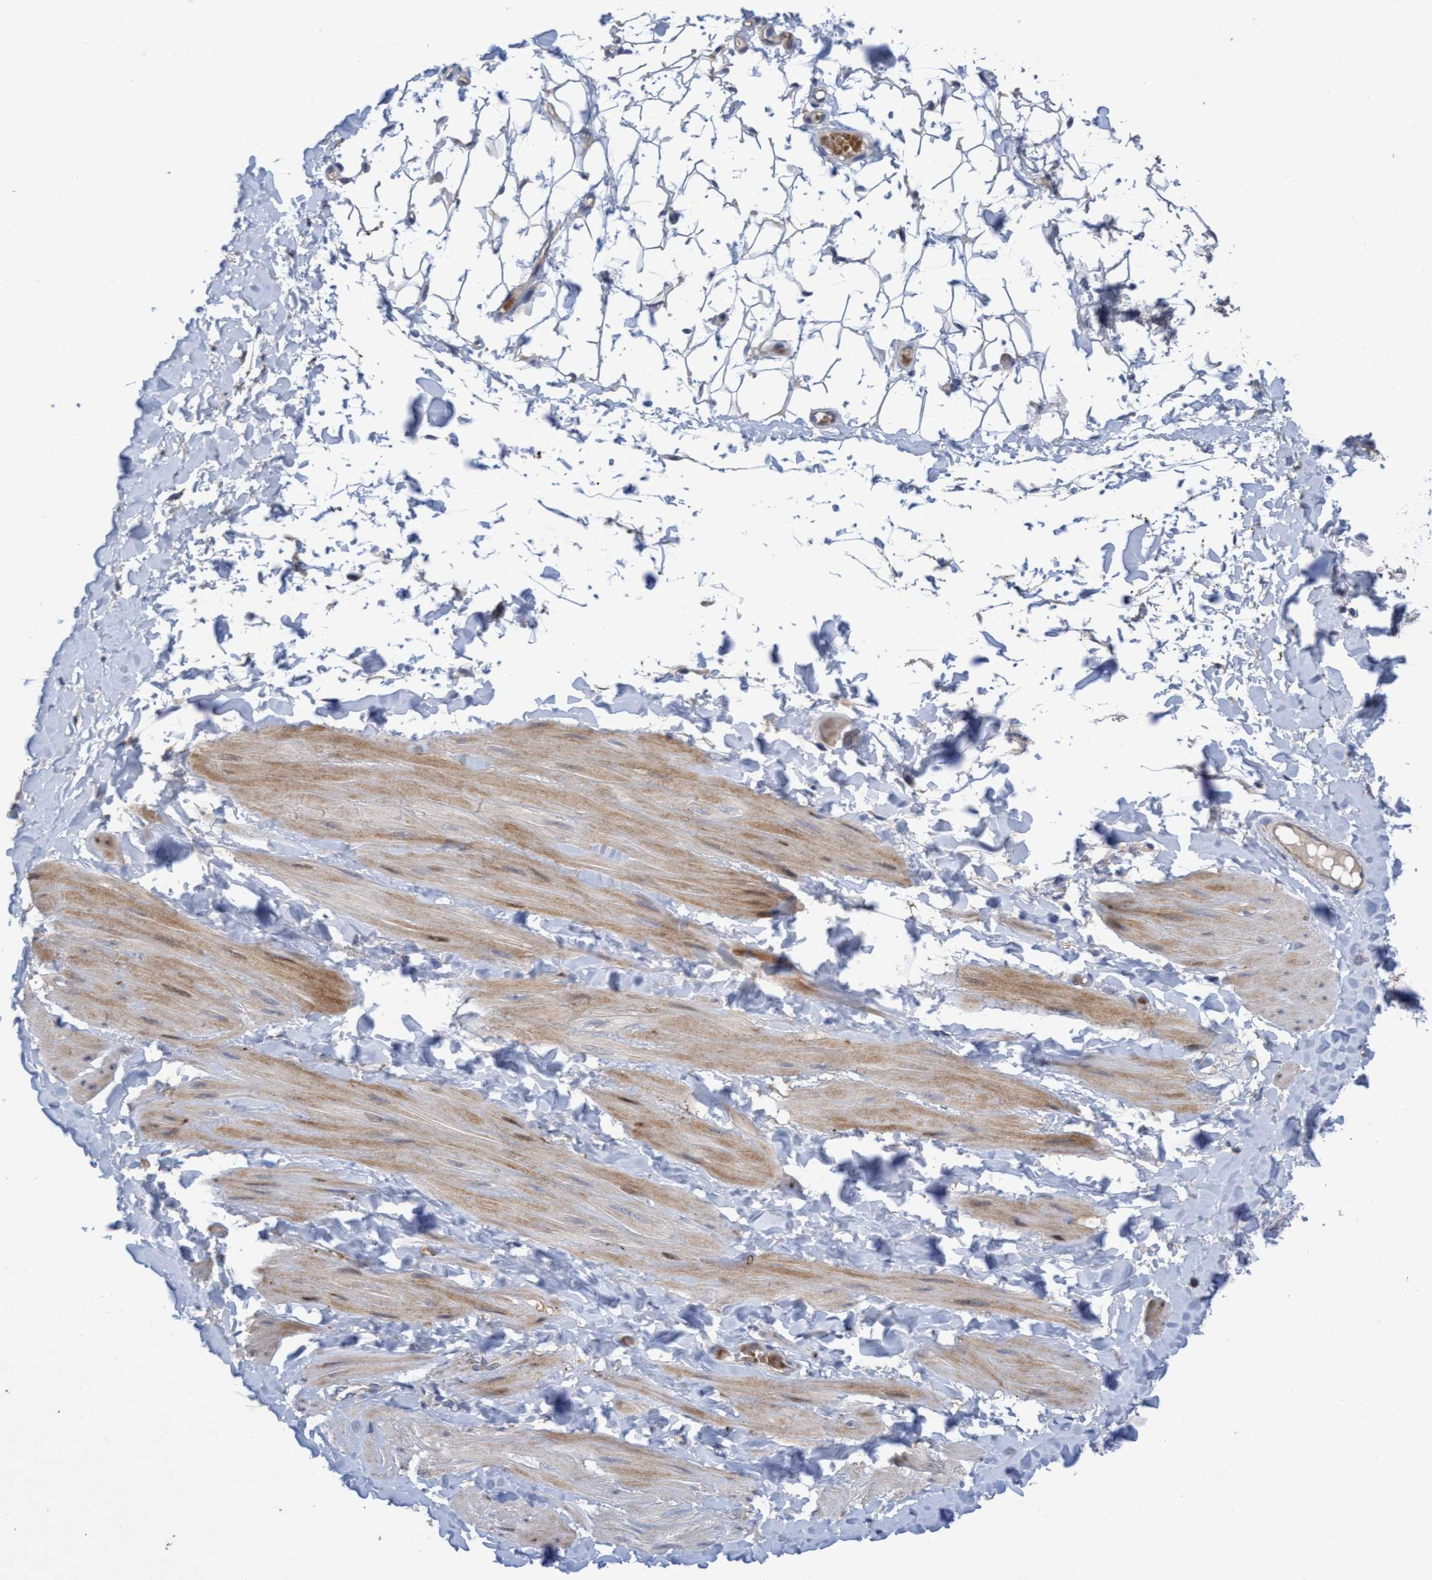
{"staining": {"intensity": "negative", "quantity": "none", "location": "none"}, "tissue": "adipose tissue", "cell_type": "Adipocytes", "image_type": "normal", "snomed": [{"axis": "morphology", "description": "Normal tissue, NOS"}, {"axis": "topography", "description": "Adipose tissue"}, {"axis": "topography", "description": "Vascular tissue"}, {"axis": "topography", "description": "Peripheral nerve tissue"}], "caption": "Immunohistochemistry (IHC) of unremarkable human adipose tissue demonstrates no staining in adipocytes.", "gene": "SEMA4D", "patient": {"sex": "male", "age": 25}}